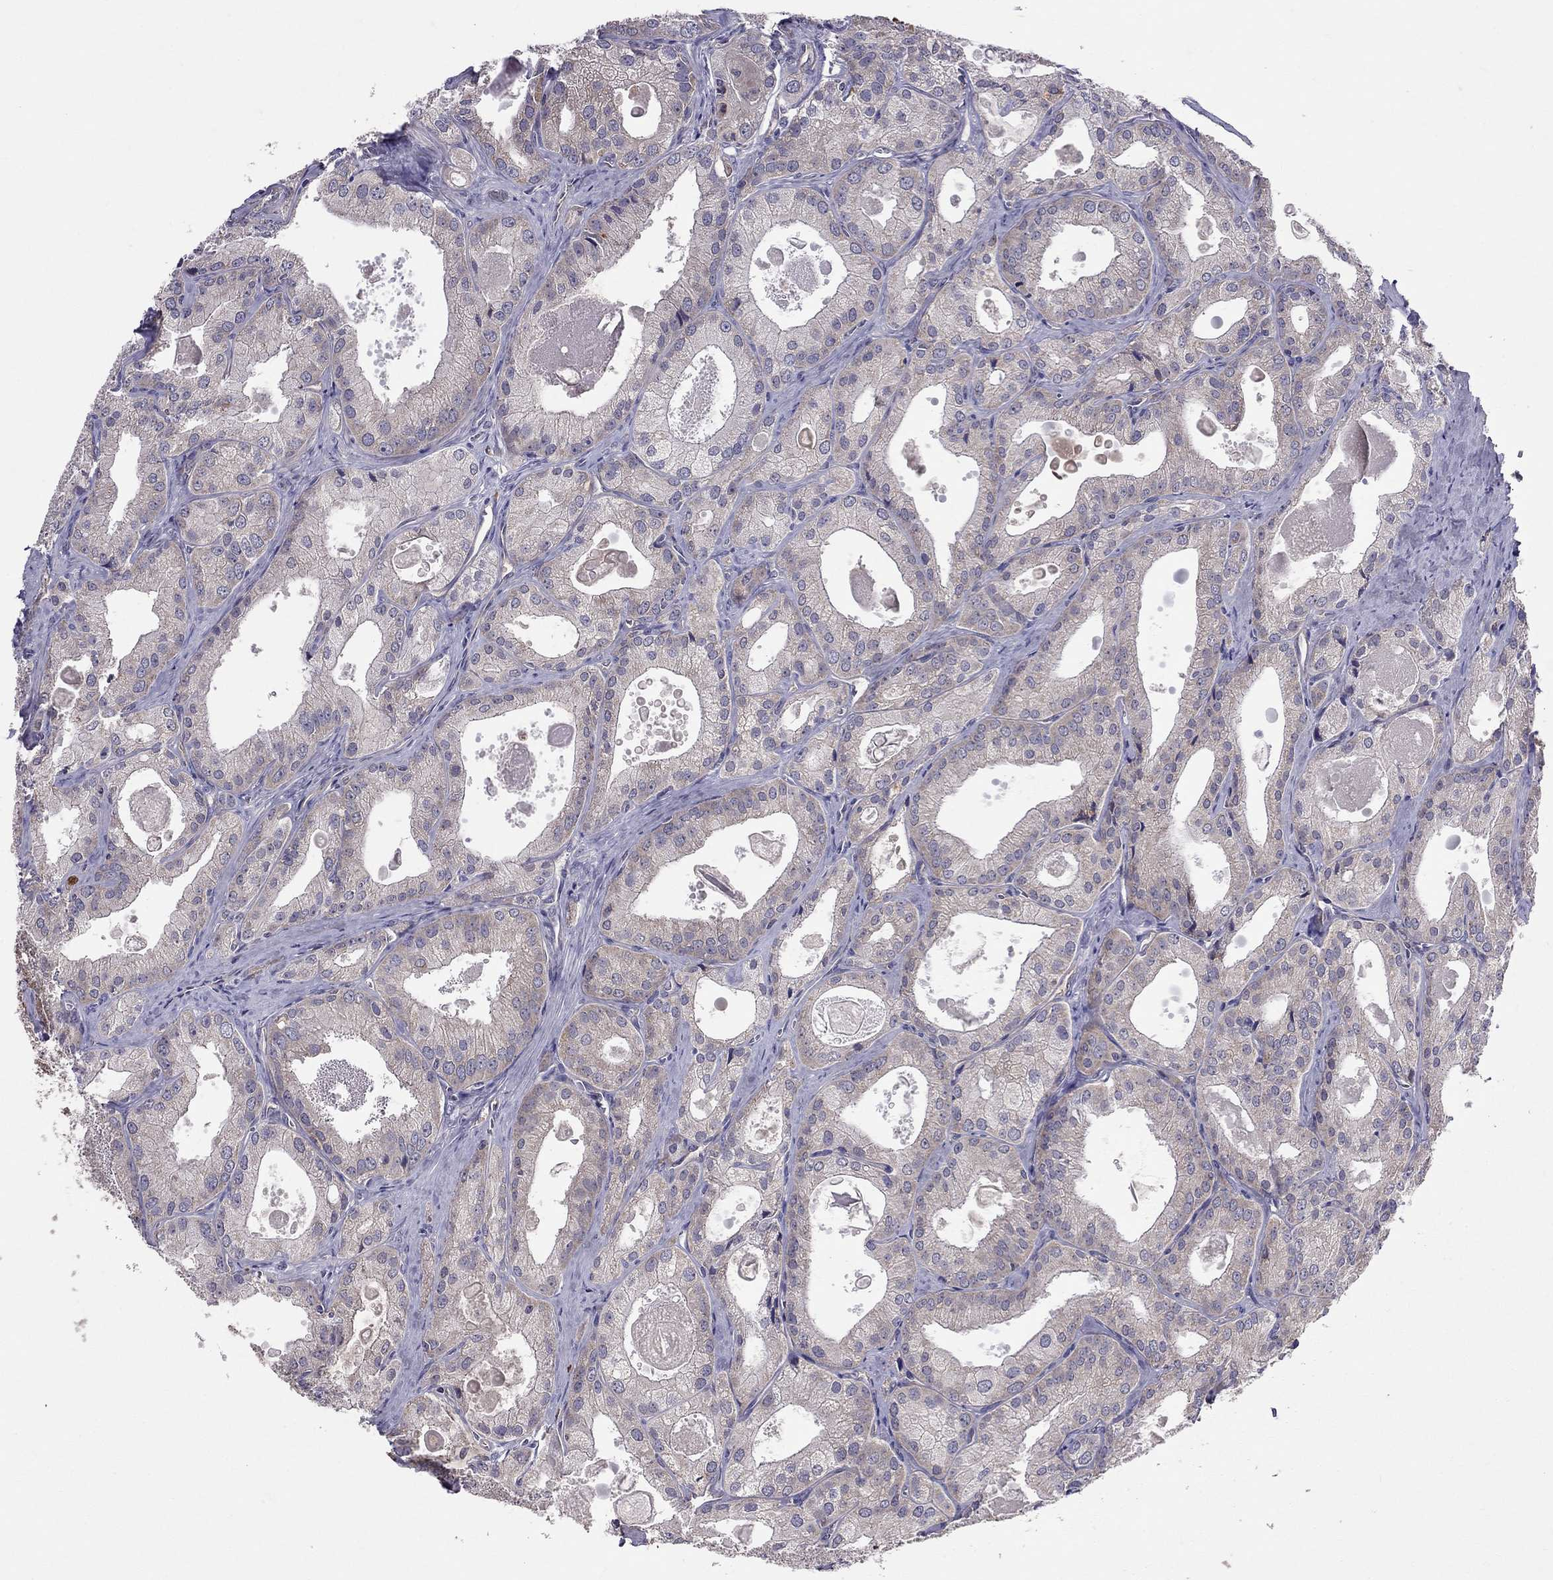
{"staining": {"intensity": "weak", "quantity": "<25%", "location": "cytoplasmic/membranous"}, "tissue": "prostate cancer", "cell_type": "Tumor cells", "image_type": "cancer", "snomed": [{"axis": "morphology", "description": "Adenocarcinoma, NOS"}, {"axis": "morphology", "description": "Adenocarcinoma, High grade"}, {"axis": "topography", "description": "Prostate"}], "caption": "Prostate adenocarcinoma was stained to show a protein in brown. There is no significant expression in tumor cells. (DAB immunohistochemistry visualized using brightfield microscopy, high magnification).", "gene": "PIK3CG", "patient": {"sex": "male", "age": 70}}